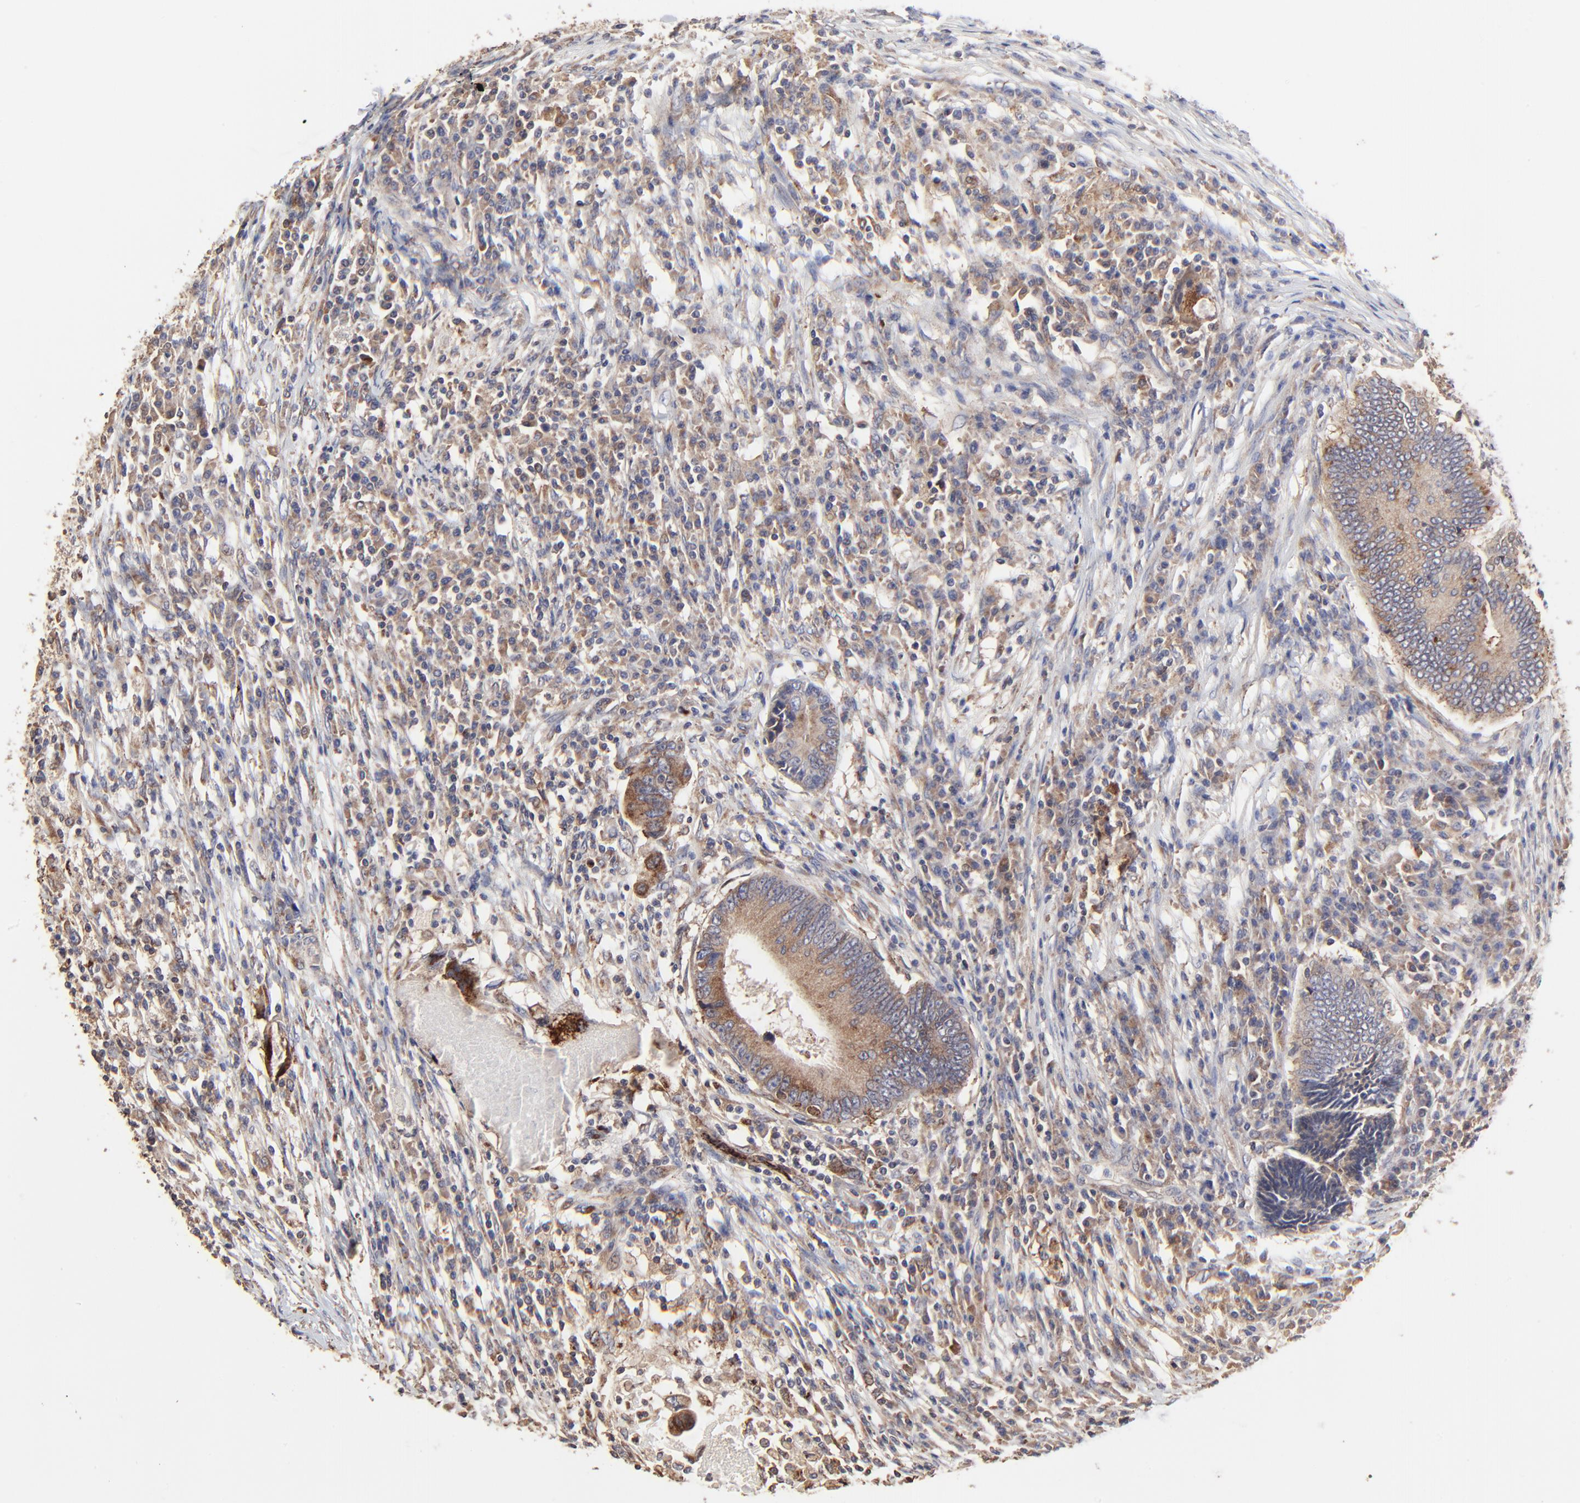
{"staining": {"intensity": "moderate", "quantity": ">75%", "location": "cytoplasmic/membranous"}, "tissue": "colorectal cancer", "cell_type": "Tumor cells", "image_type": "cancer", "snomed": [{"axis": "morphology", "description": "Adenocarcinoma, NOS"}, {"axis": "topography", "description": "Colon"}], "caption": "This is a photomicrograph of immunohistochemistry (IHC) staining of colorectal cancer (adenocarcinoma), which shows moderate expression in the cytoplasmic/membranous of tumor cells.", "gene": "ELP2", "patient": {"sex": "female", "age": 78}}